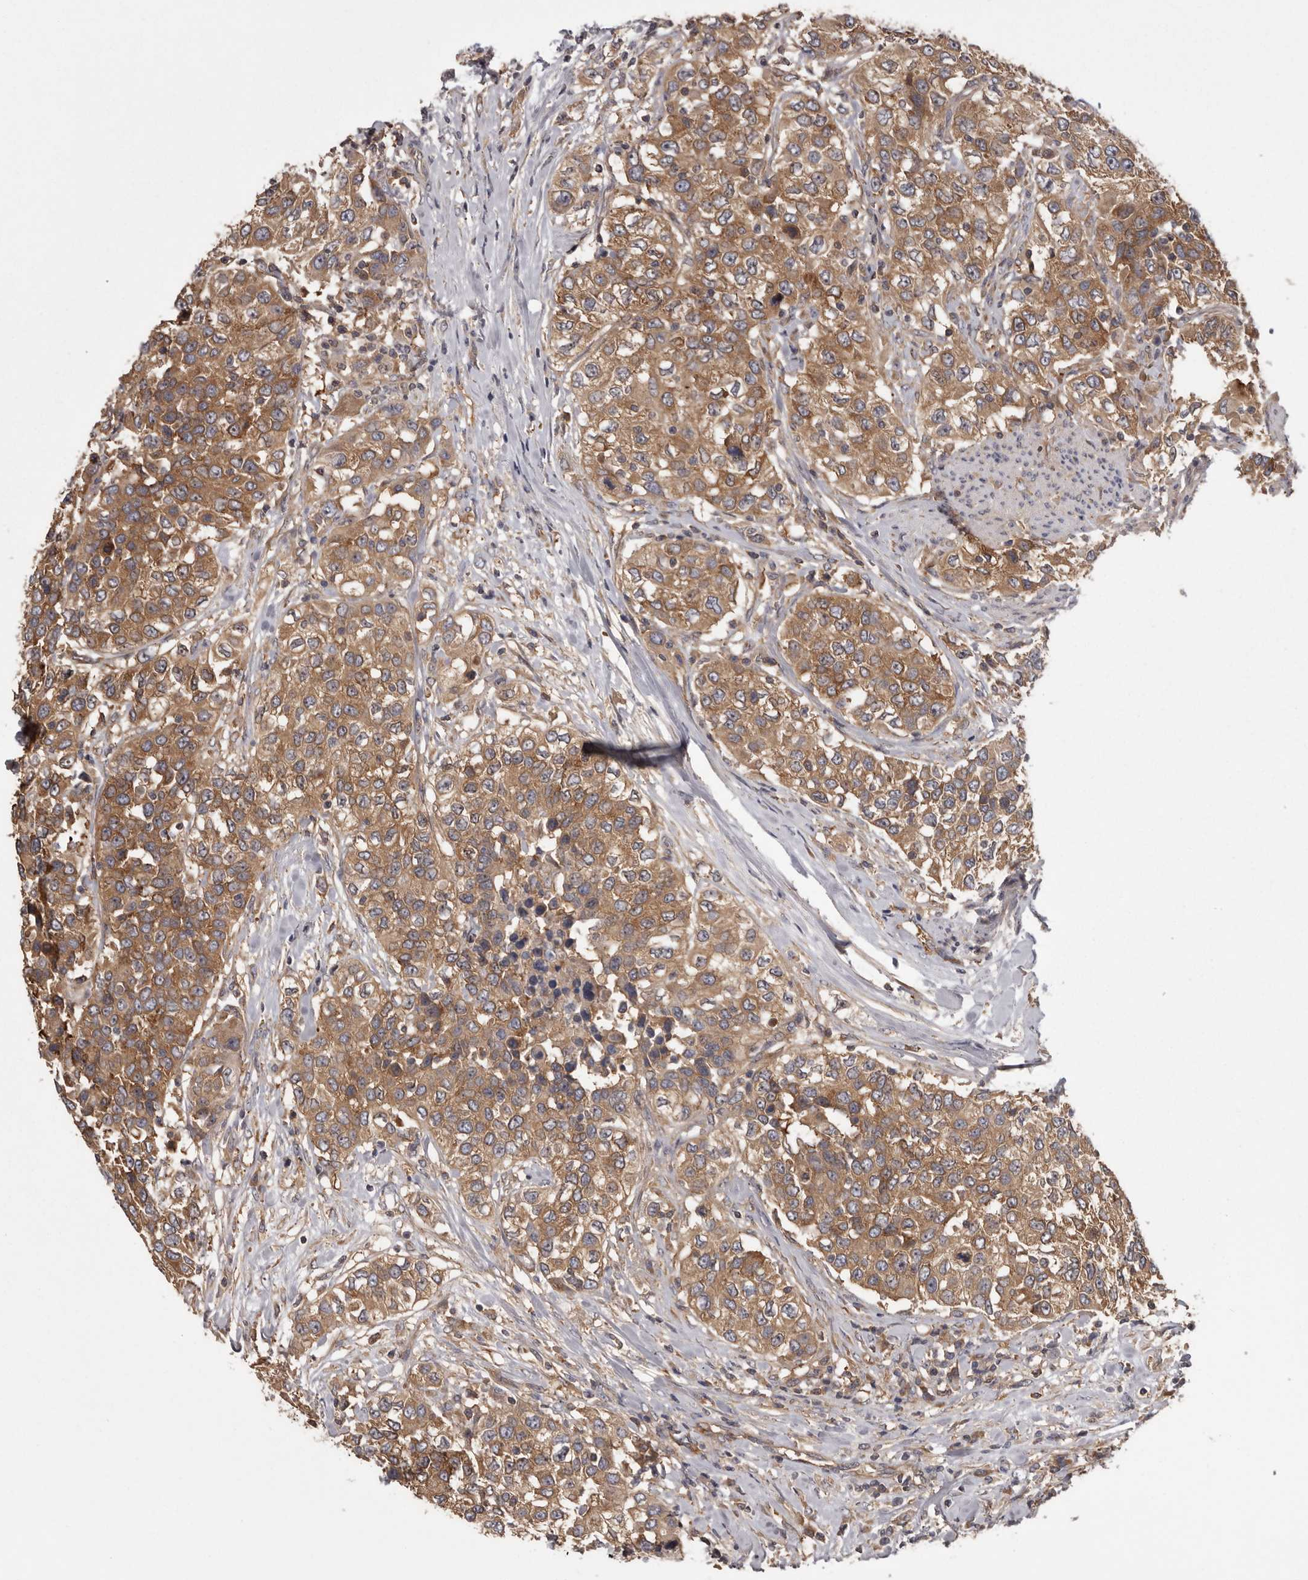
{"staining": {"intensity": "moderate", "quantity": ">75%", "location": "cytoplasmic/membranous"}, "tissue": "urothelial cancer", "cell_type": "Tumor cells", "image_type": "cancer", "snomed": [{"axis": "morphology", "description": "Urothelial carcinoma, High grade"}, {"axis": "topography", "description": "Urinary bladder"}], "caption": "Protein staining of urothelial cancer tissue demonstrates moderate cytoplasmic/membranous expression in approximately >75% of tumor cells. The protein of interest is shown in brown color, while the nuclei are stained blue.", "gene": "DARS1", "patient": {"sex": "female", "age": 80}}